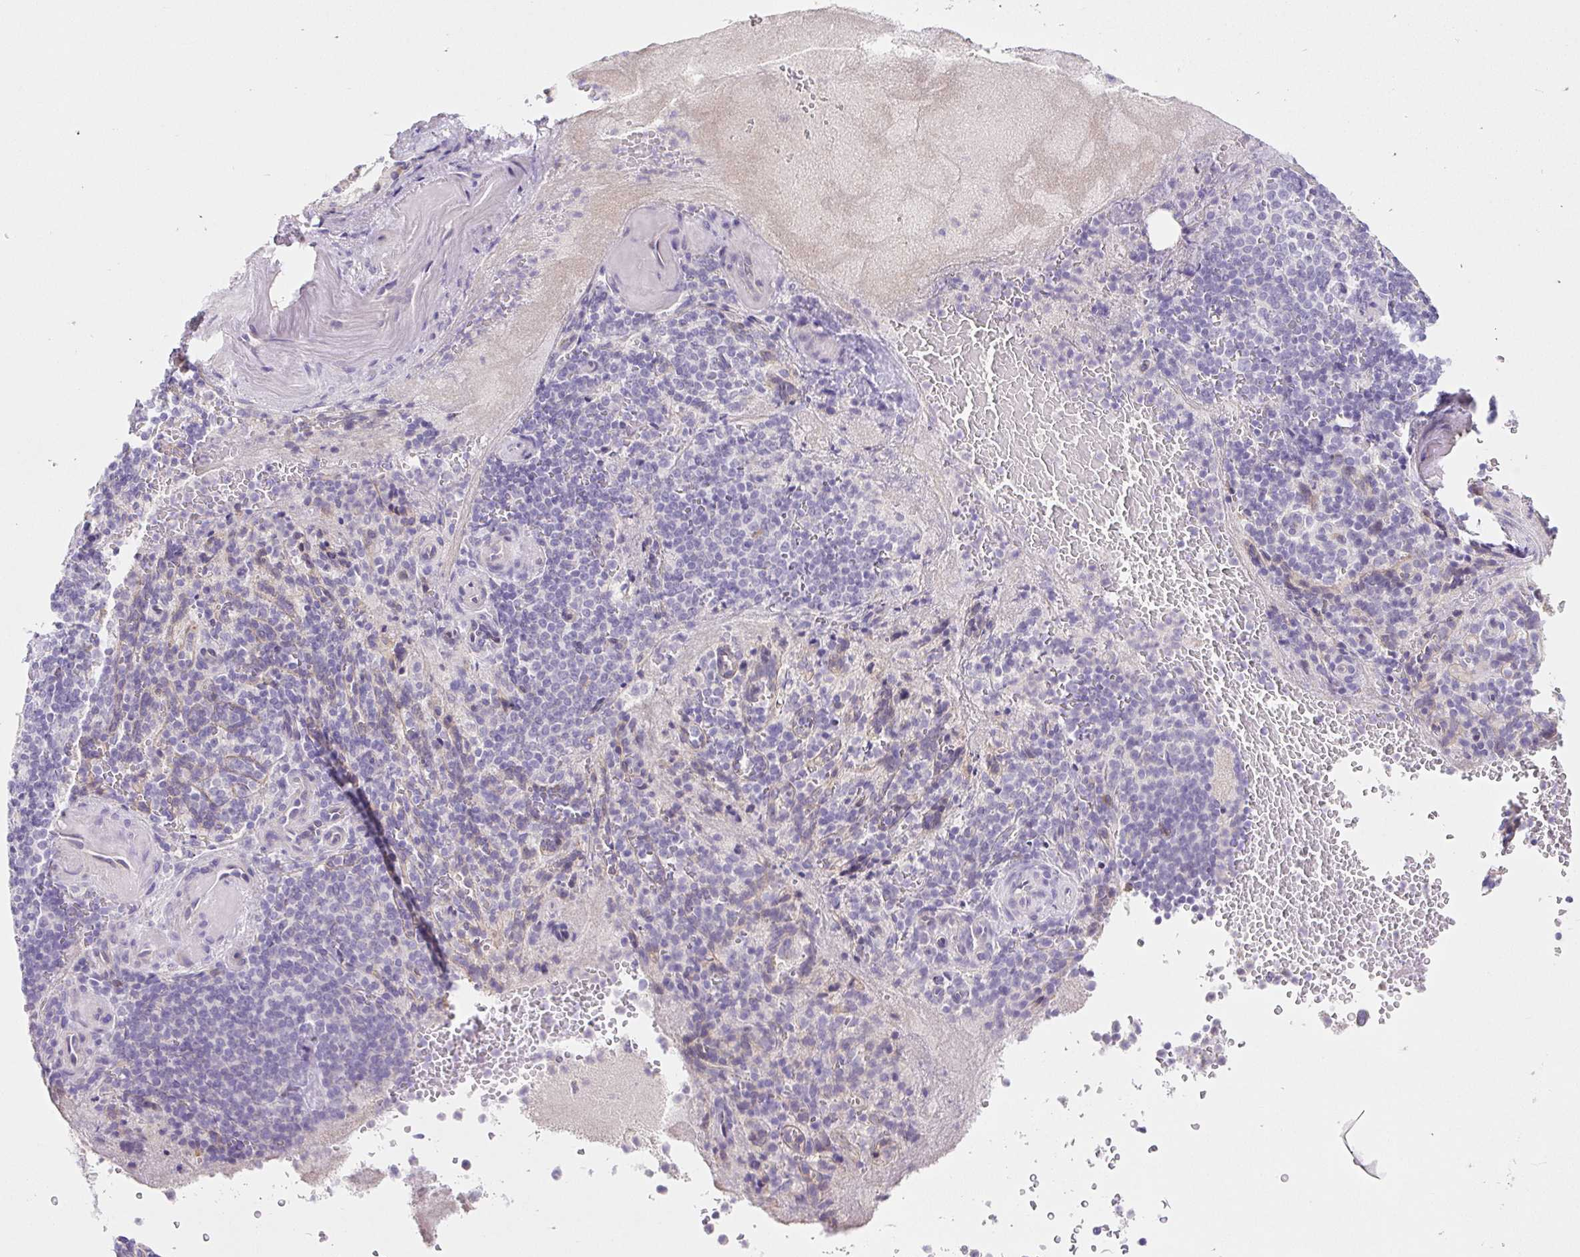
{"staining": {"intensity": "negative", "quantity": "none", "location": "none"}, "tissue": "spleen", "cell_type": "Cells in red pulp", "image_type": "normal", "snomed": [{"axis": "morphology", "description": "Normal tissue, NOS"}, {"axis": "topography", "description": "Spleen"}], "caption": "Immunohistochemistry micrograph of unremarkable spleen stained for a protein (brown), which demonstrates no staining in cells in red pulp.", "gene": "BCAS1", "patient": {"sex": "female", "age": 74}}